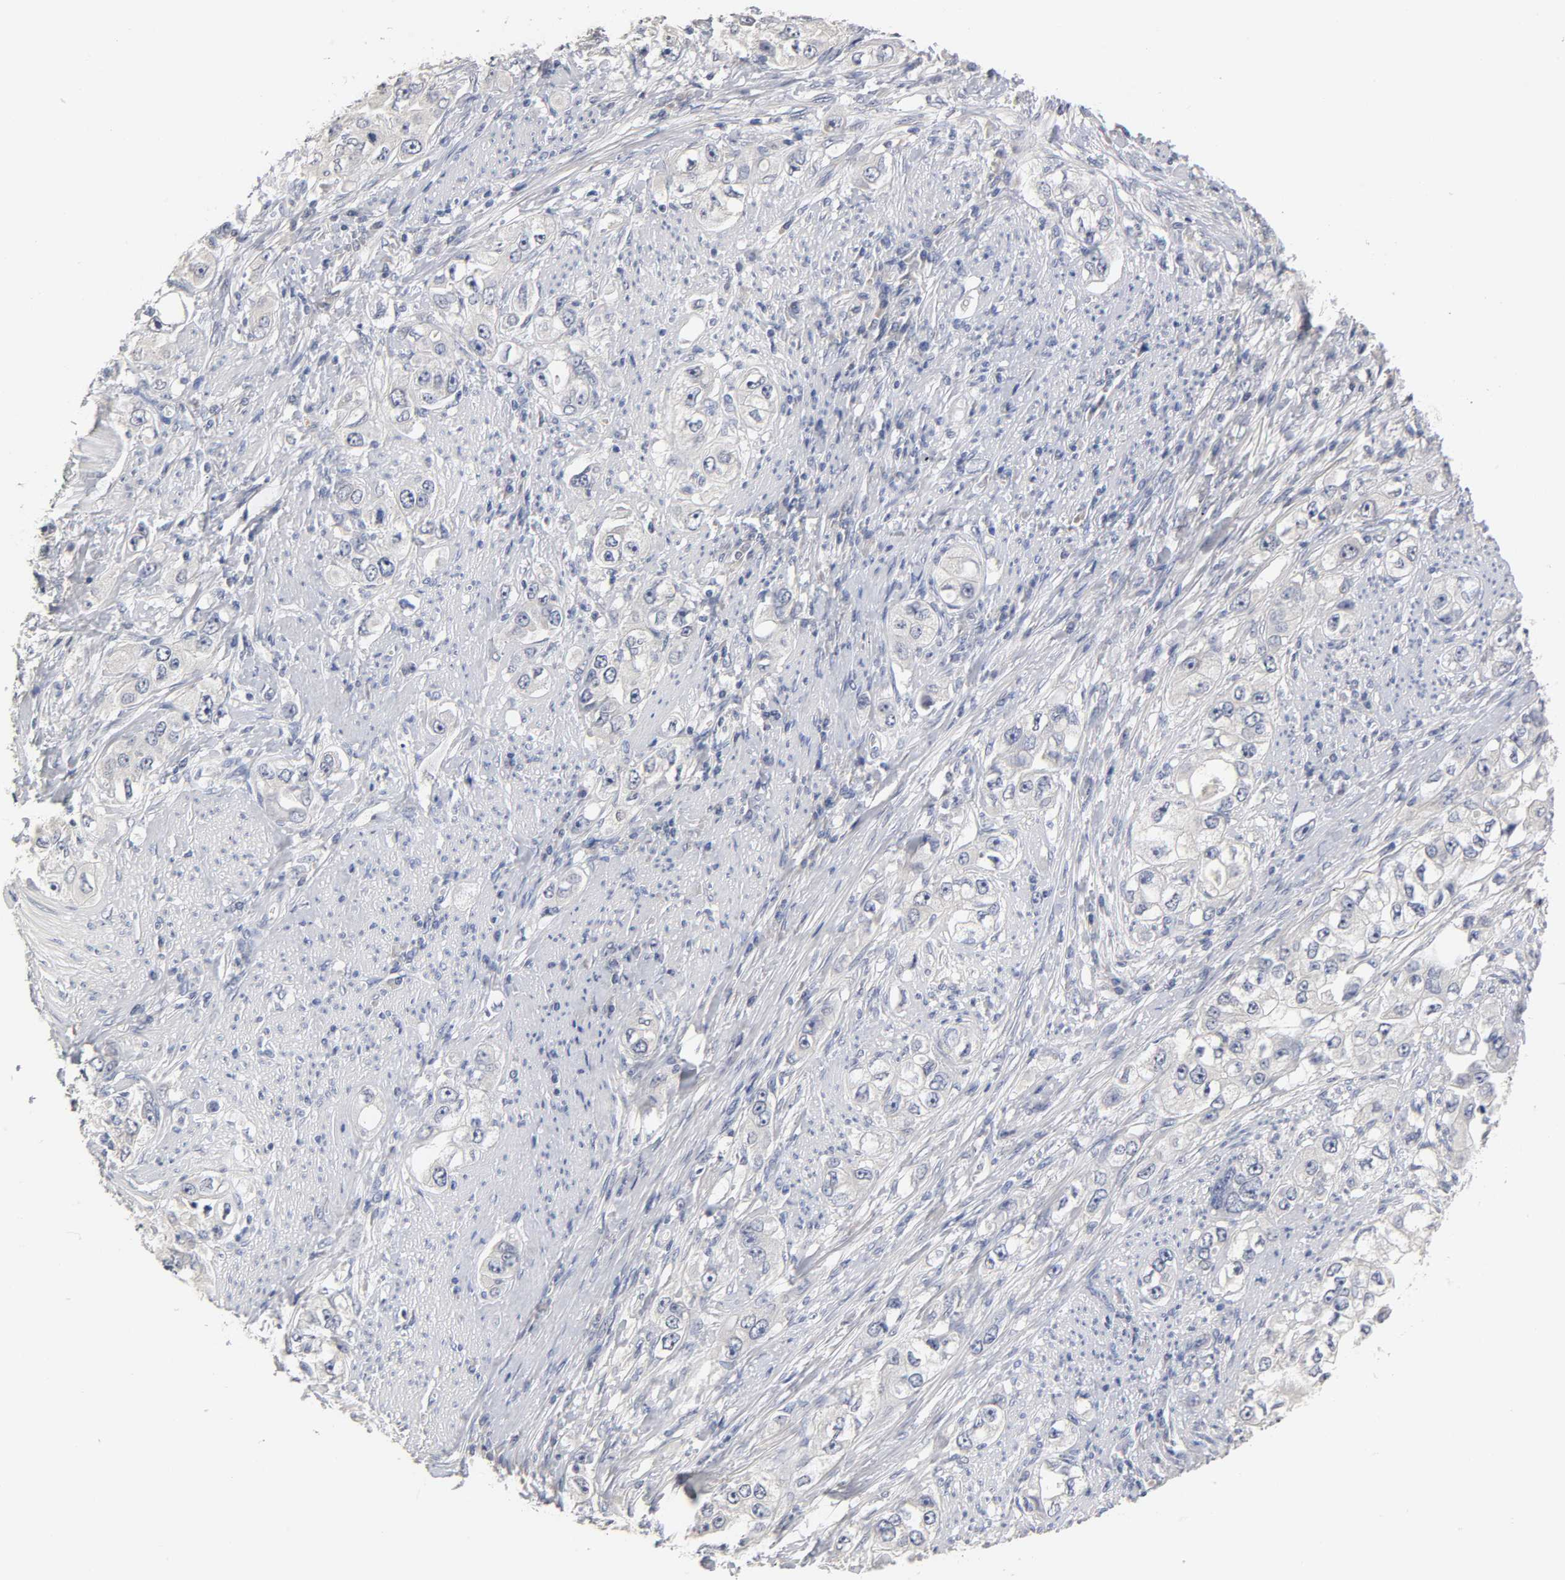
{"staining": {"intensity": "negative", "quantity": "none", "location": "none"}, "tissue": "stomach cancer", "cell_type": "Tumor cells", "image_type": "cancer", "snomed": [{"axis": "morphology", "description": "Adenocarcinoma, NOS"}, {"axis": "topography", "description": "Stomach, lower"}], "caption": "Stomach cancer was stained to show a protein in brown. There is no significant positivity in tumor cells.", "gene": "OVOL1", "patient": {"sex": "female", "age": 93}}